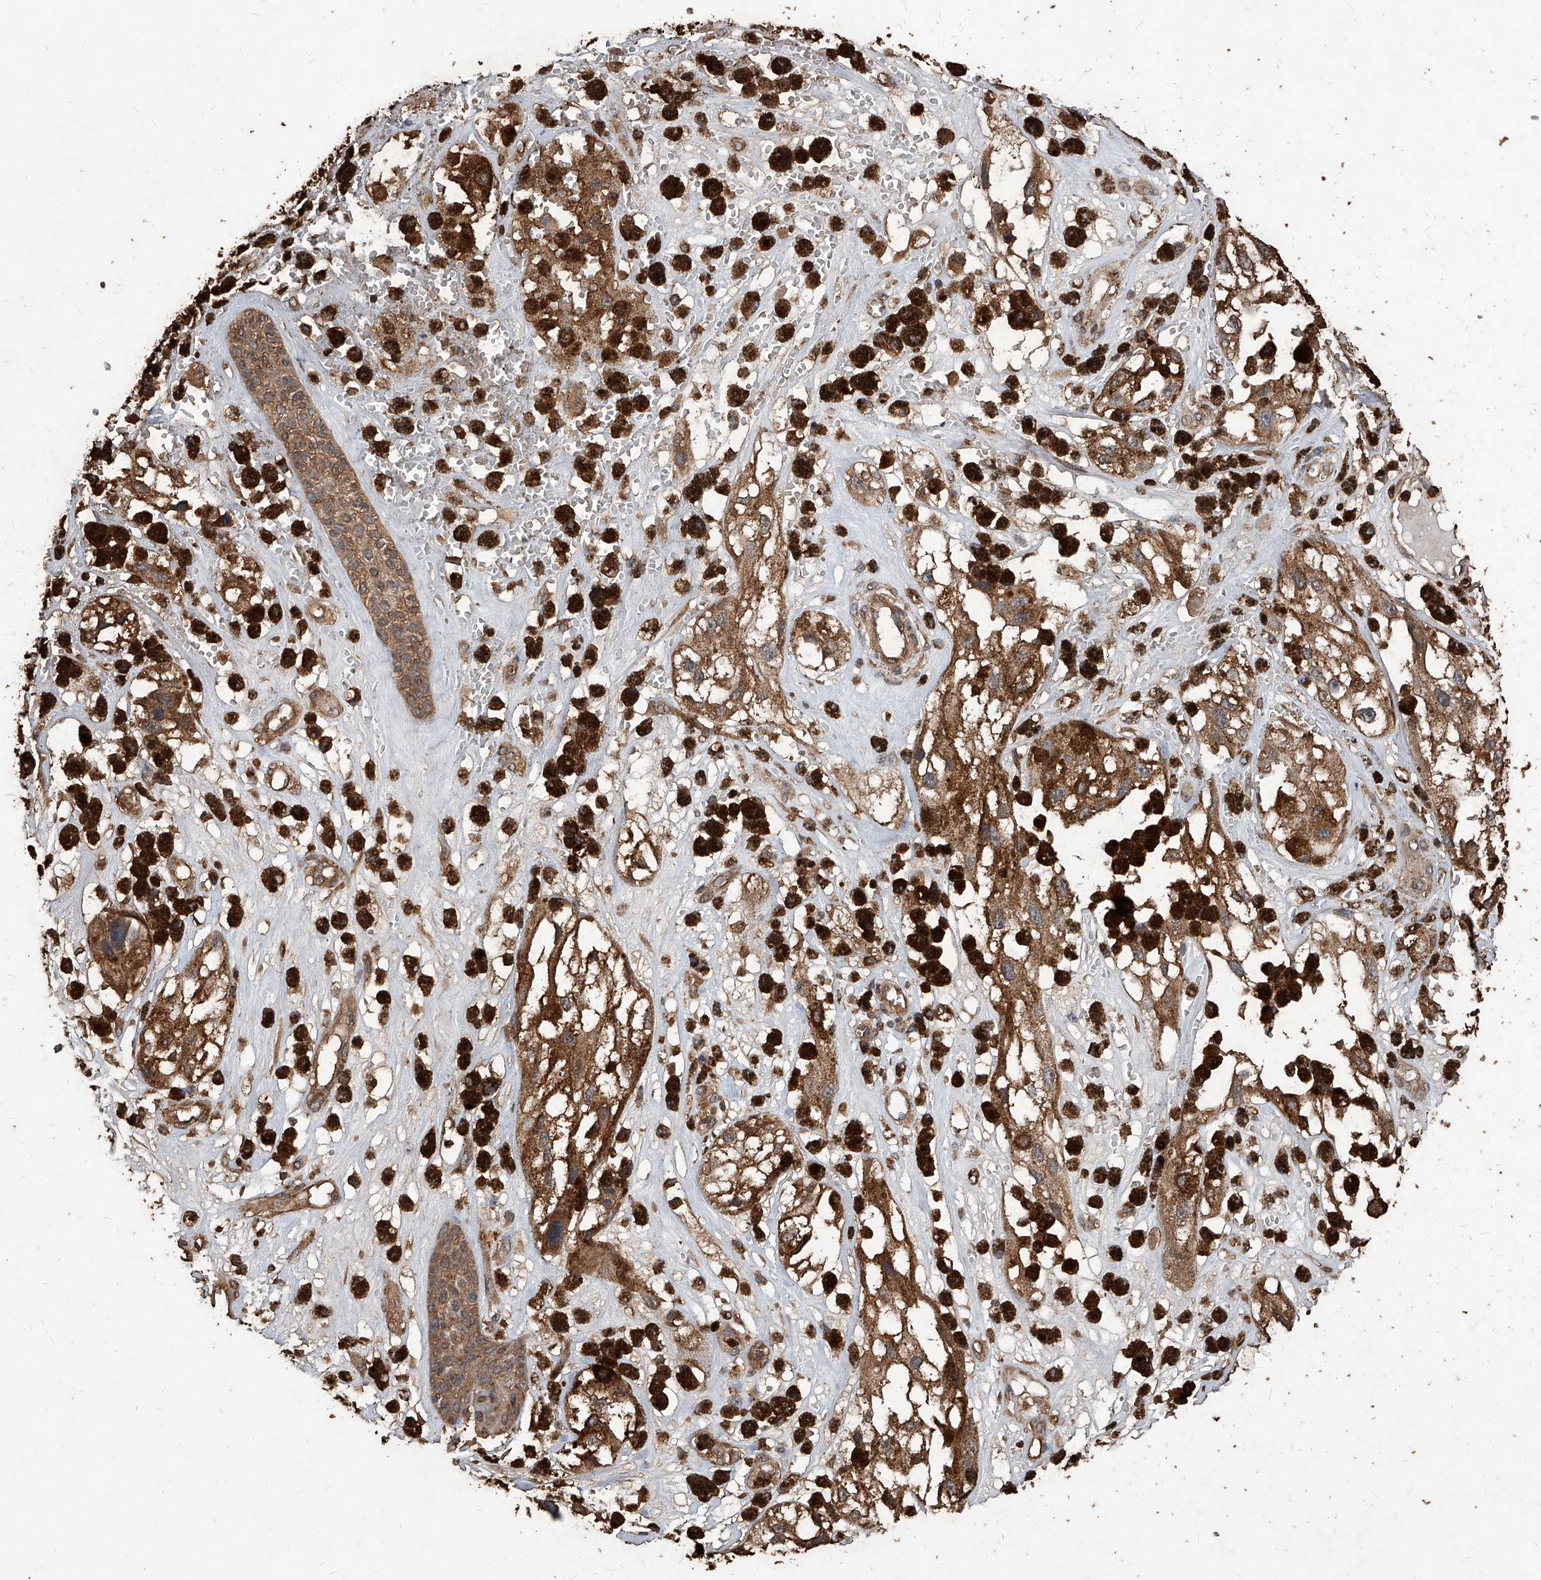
{"staining": {"intensity": "moderate", "quantity": ">75%", "location": "cytoplasmic/membranous"}, "tissue": "melanoma", "cell_type": "Tumor cells", "image_type": "cancer", "snomed": [{"axis": "morphology", "description": "Malignant melanoma, NOS"}, {"axis": "topography", "description": "Skin"}], "caption": "A high-resolution photomicrograph shows IHC staining of melanoma, which displays moderate cytoplasmic/membranous positivity in approximately >75% of tumor cells. Nuclei are stained in blue.", "gene": "UCP2", "patient": {"sex": "male", "age": 88}}